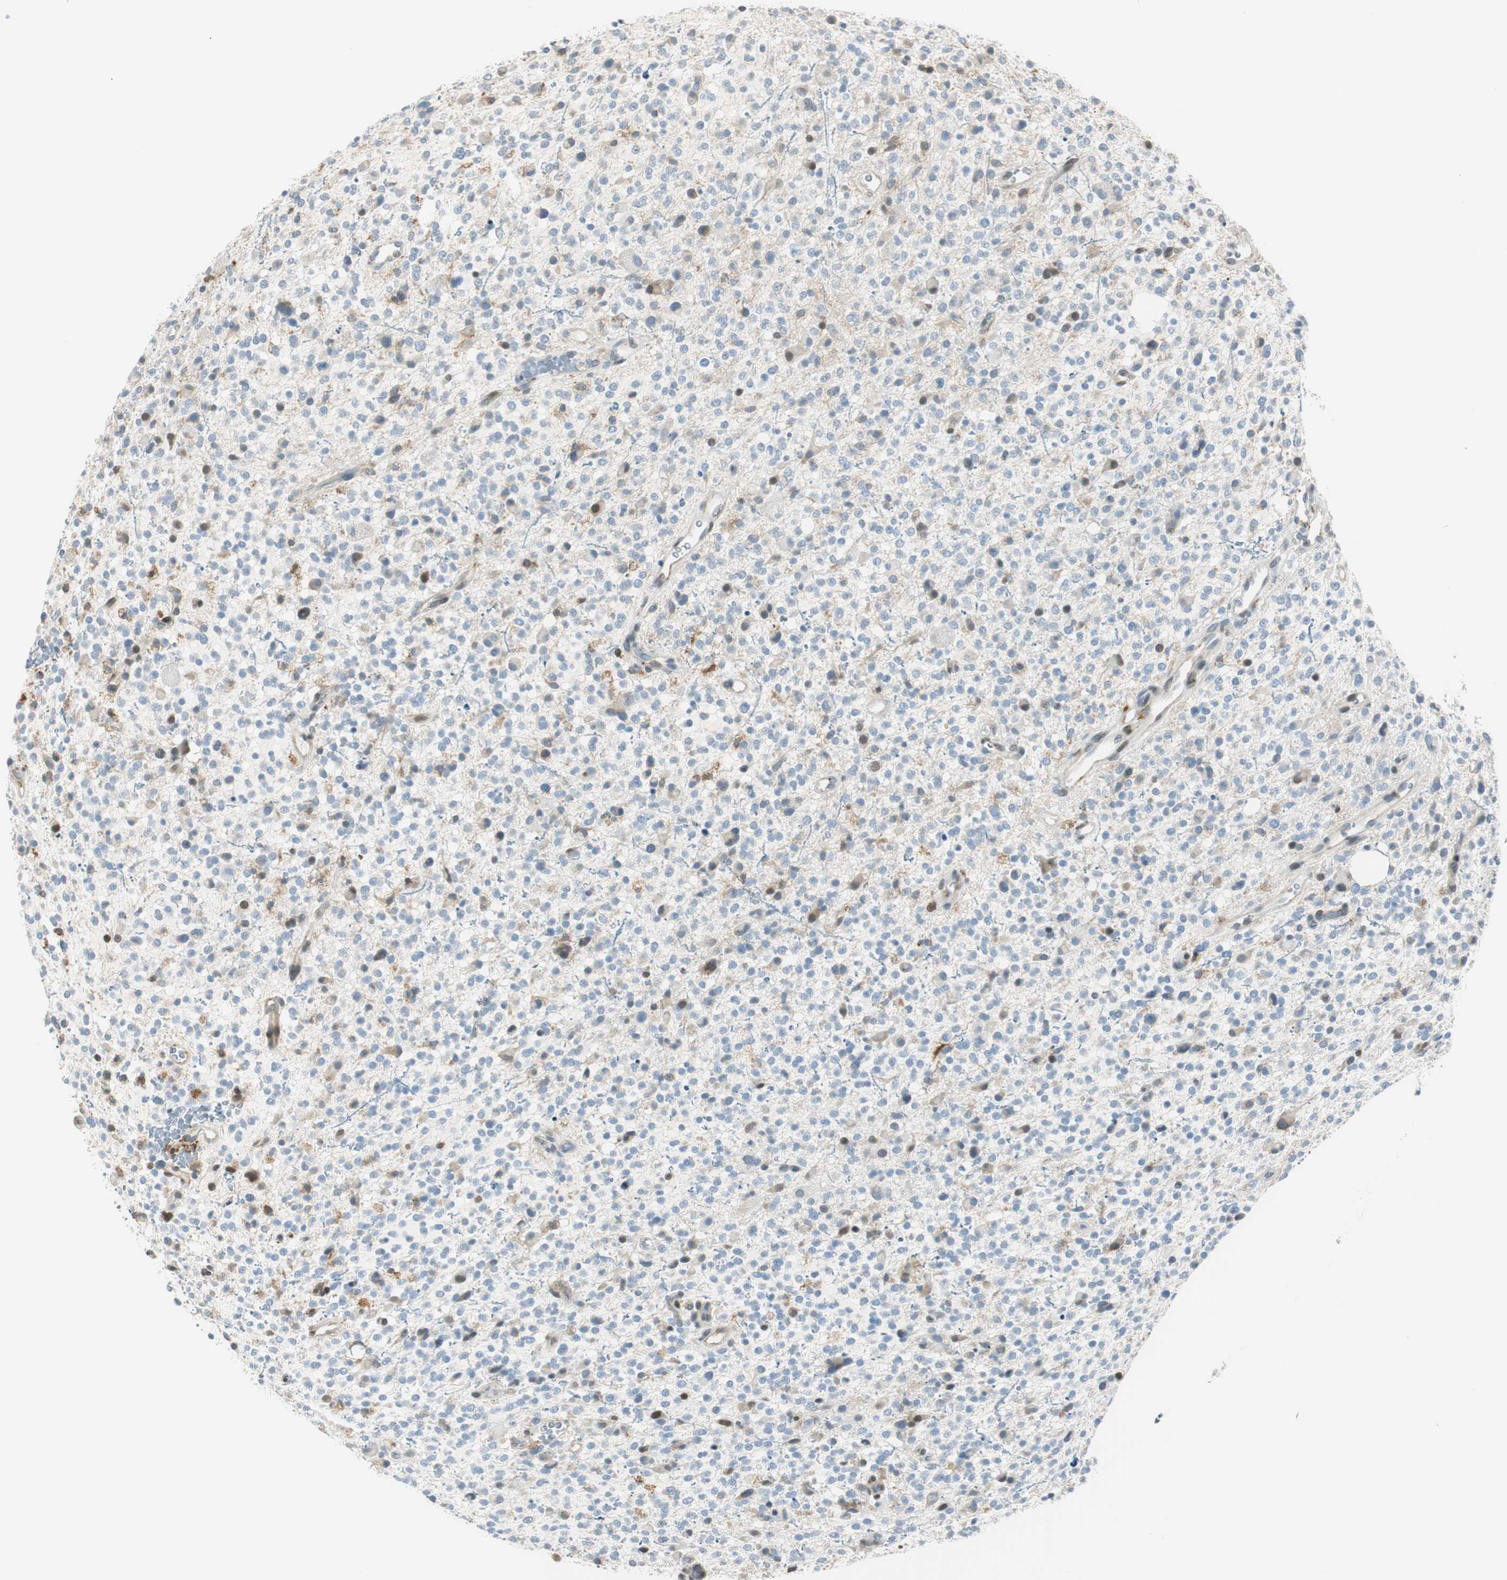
{"staining": {"intensity": "weak", "quantity": "<25%", "location": "cytoplasmic/membranous"}, "tissue": "glioma", "cell_type": "Tumor cells", "image_type": "cancer", "snomed": [{"axis": "morphology", "description": "Glioma, malignant, High grade"}, {"axis": "topography", "description": "Brain"}], "caption": "Immunohistochemical staining of glioma exhibits no significant positivity in tumor cells.", "gene": "TMEM260", "patient": {"sex": "male", "age": 48}}